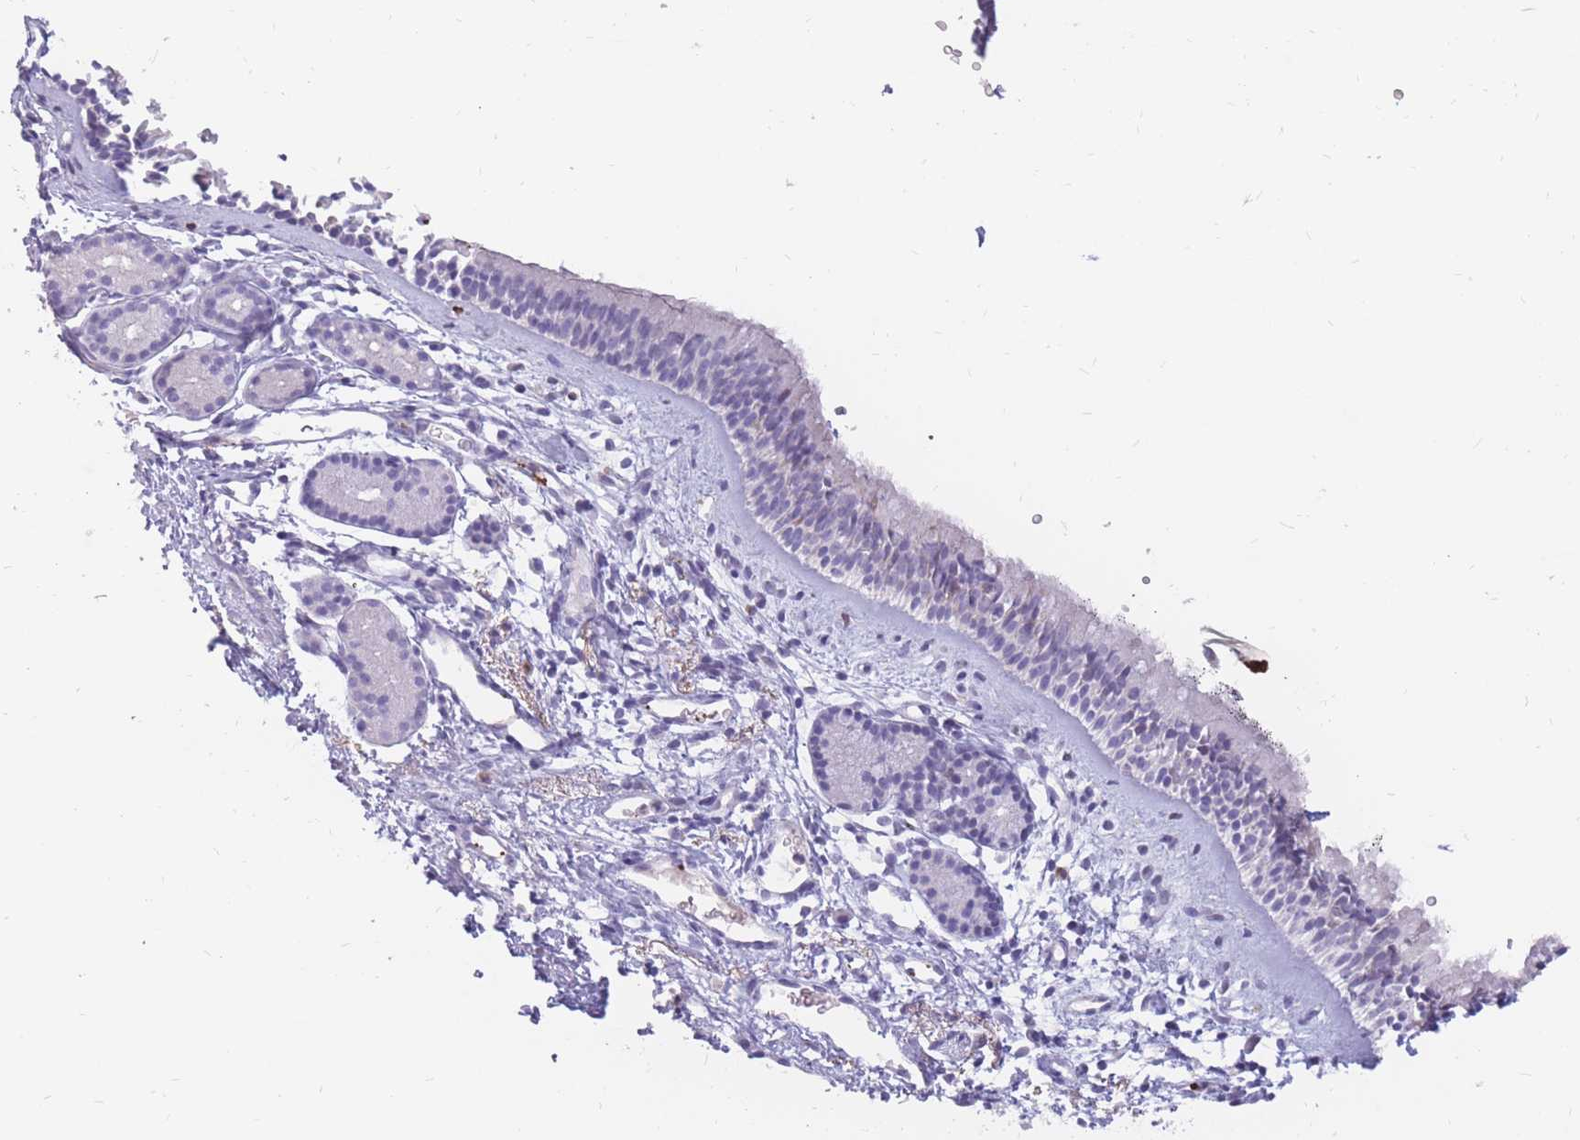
{"staining": {"intensity": "negative", "quantity": "none", "location": "none"}, "tissue": "nasopharynx", "cell_type": "Respiratory epithelial cells", "image_type": "normal", "snomed": [{"axis": "morphology", "description": "Normal tissue, NOS"}, {"axis": "topography", "description": "Nasopharynx"}], "caption": "This is an immunohistochemistry image of benign human nasopharynx. There is no positivity in respiratory epithelial cells.", "gene": "PTGDR", "patient": {"sex": "male", "age": 82}}